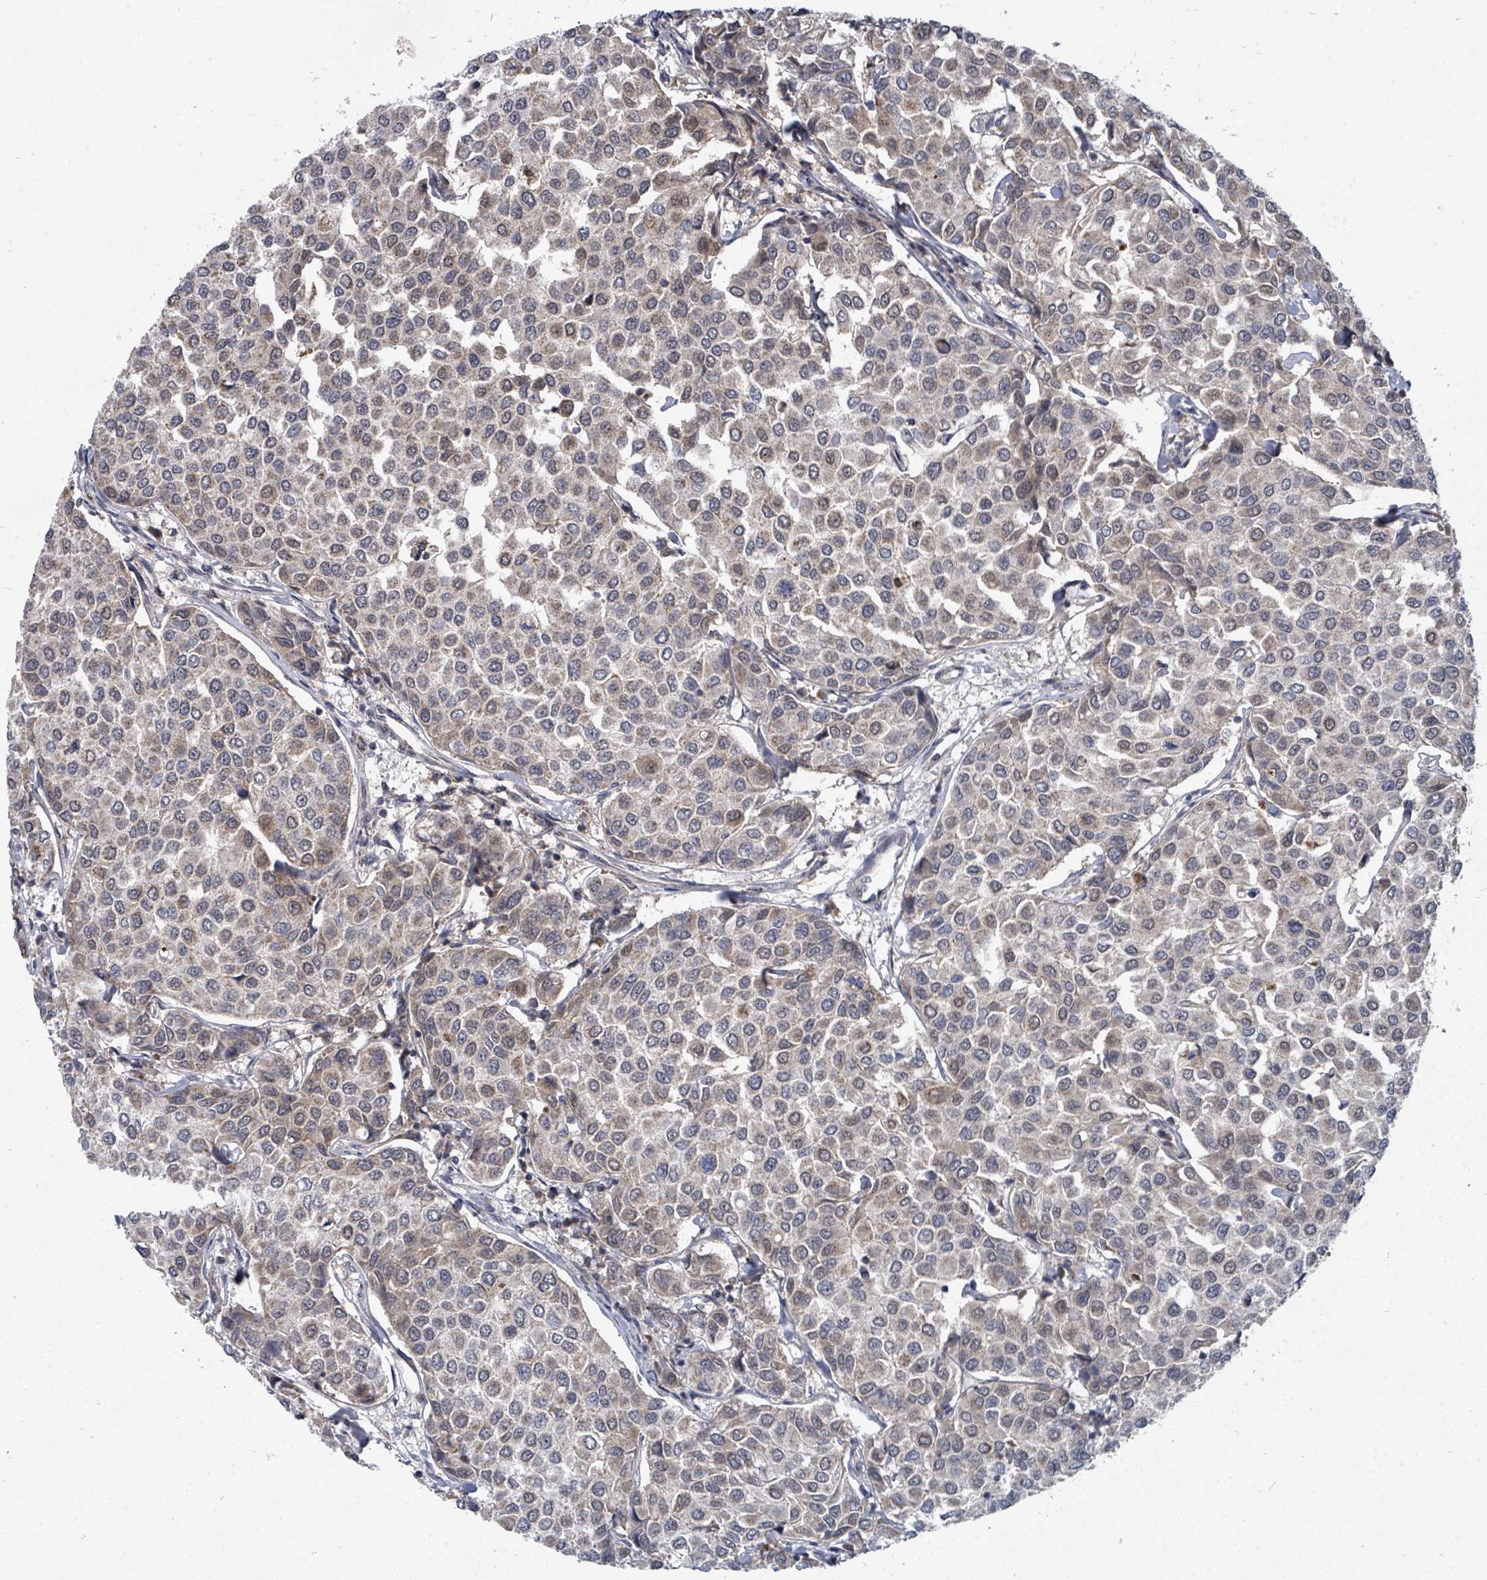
{"staining": {"intensity": "weak", "quantity": "25%-75%", "location": "cytoplasmic/membranous"}, "tissue": "breast cancer", "cell_type": "Tumor cells", "image_type": "cancer", "snomed": [{"axis": "morphology", "description": "Duct carcinoma"}, {"axis": "topography", "description": "Breast"}], "caption": "Human breast cancer (infiltrating ductal carcinoma) stained for a protein (brown) shows weak cytoplasmic/membranous positive expression in about 25%-75% of tumor cells.", "gene": "MAGOHB", "patient": {"sex": "female", "age": 55}}